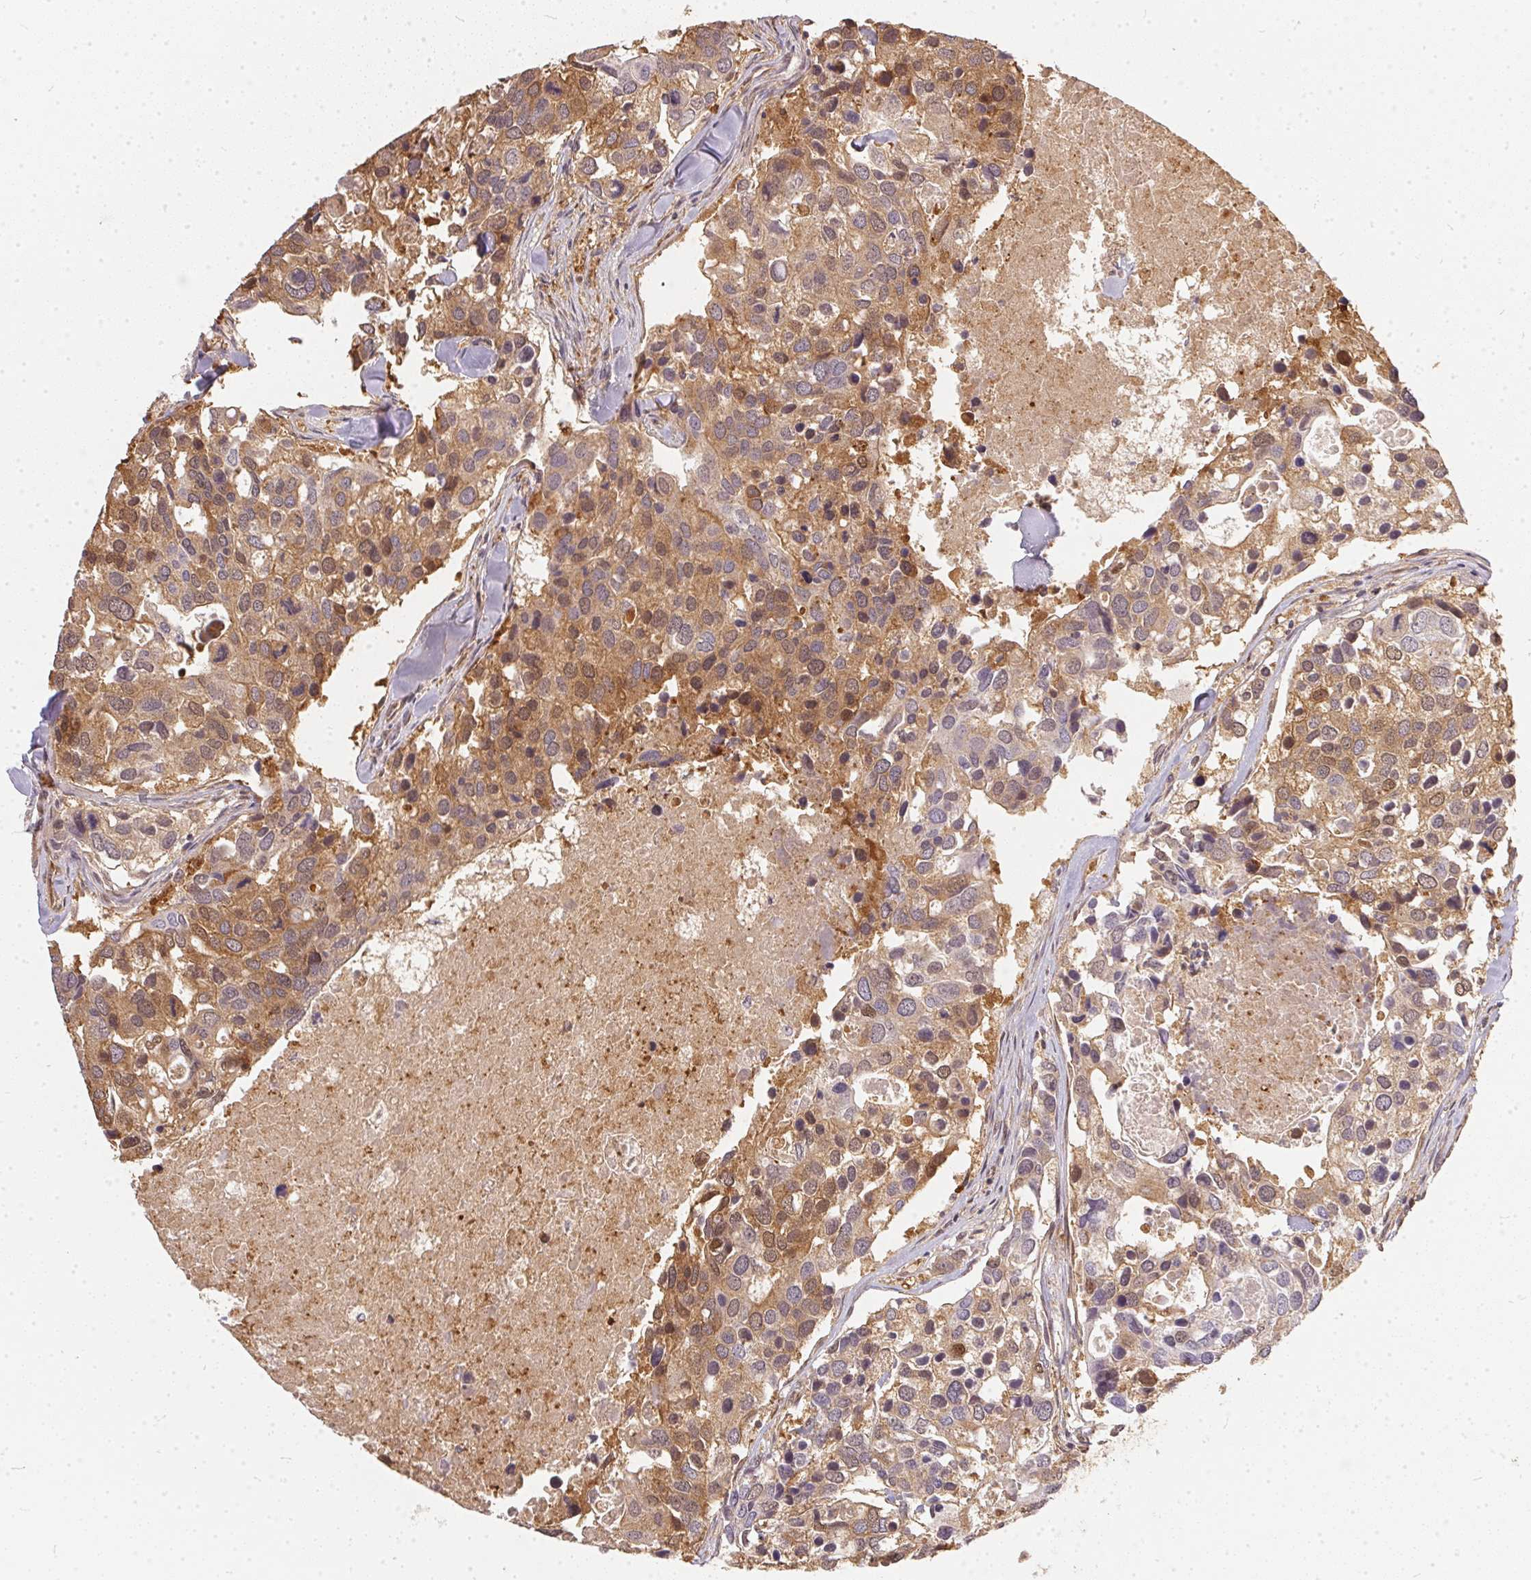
{"staining": {"intensity": "moderate", "quantity": ">75%", "location": "cytoplasmic/membranous,nuclear"}, "tissue": "breast cancer", "cell_type": "Tumor cells", "image_type": "cancer", "snomed": [{"axis": "morphology", "description": "Duct carcinoma"}, {"axis": "topography", "description": "Breast"}], "caption": "A histopathology image of breast infiltrating ductal carcinoma stained for a protein demonstrates moderate cytoplasmic/membranous and nuclear brown staining in tumor cells.", "gene": "BLMH", "patient": {"sex": "female", "age": 83}}